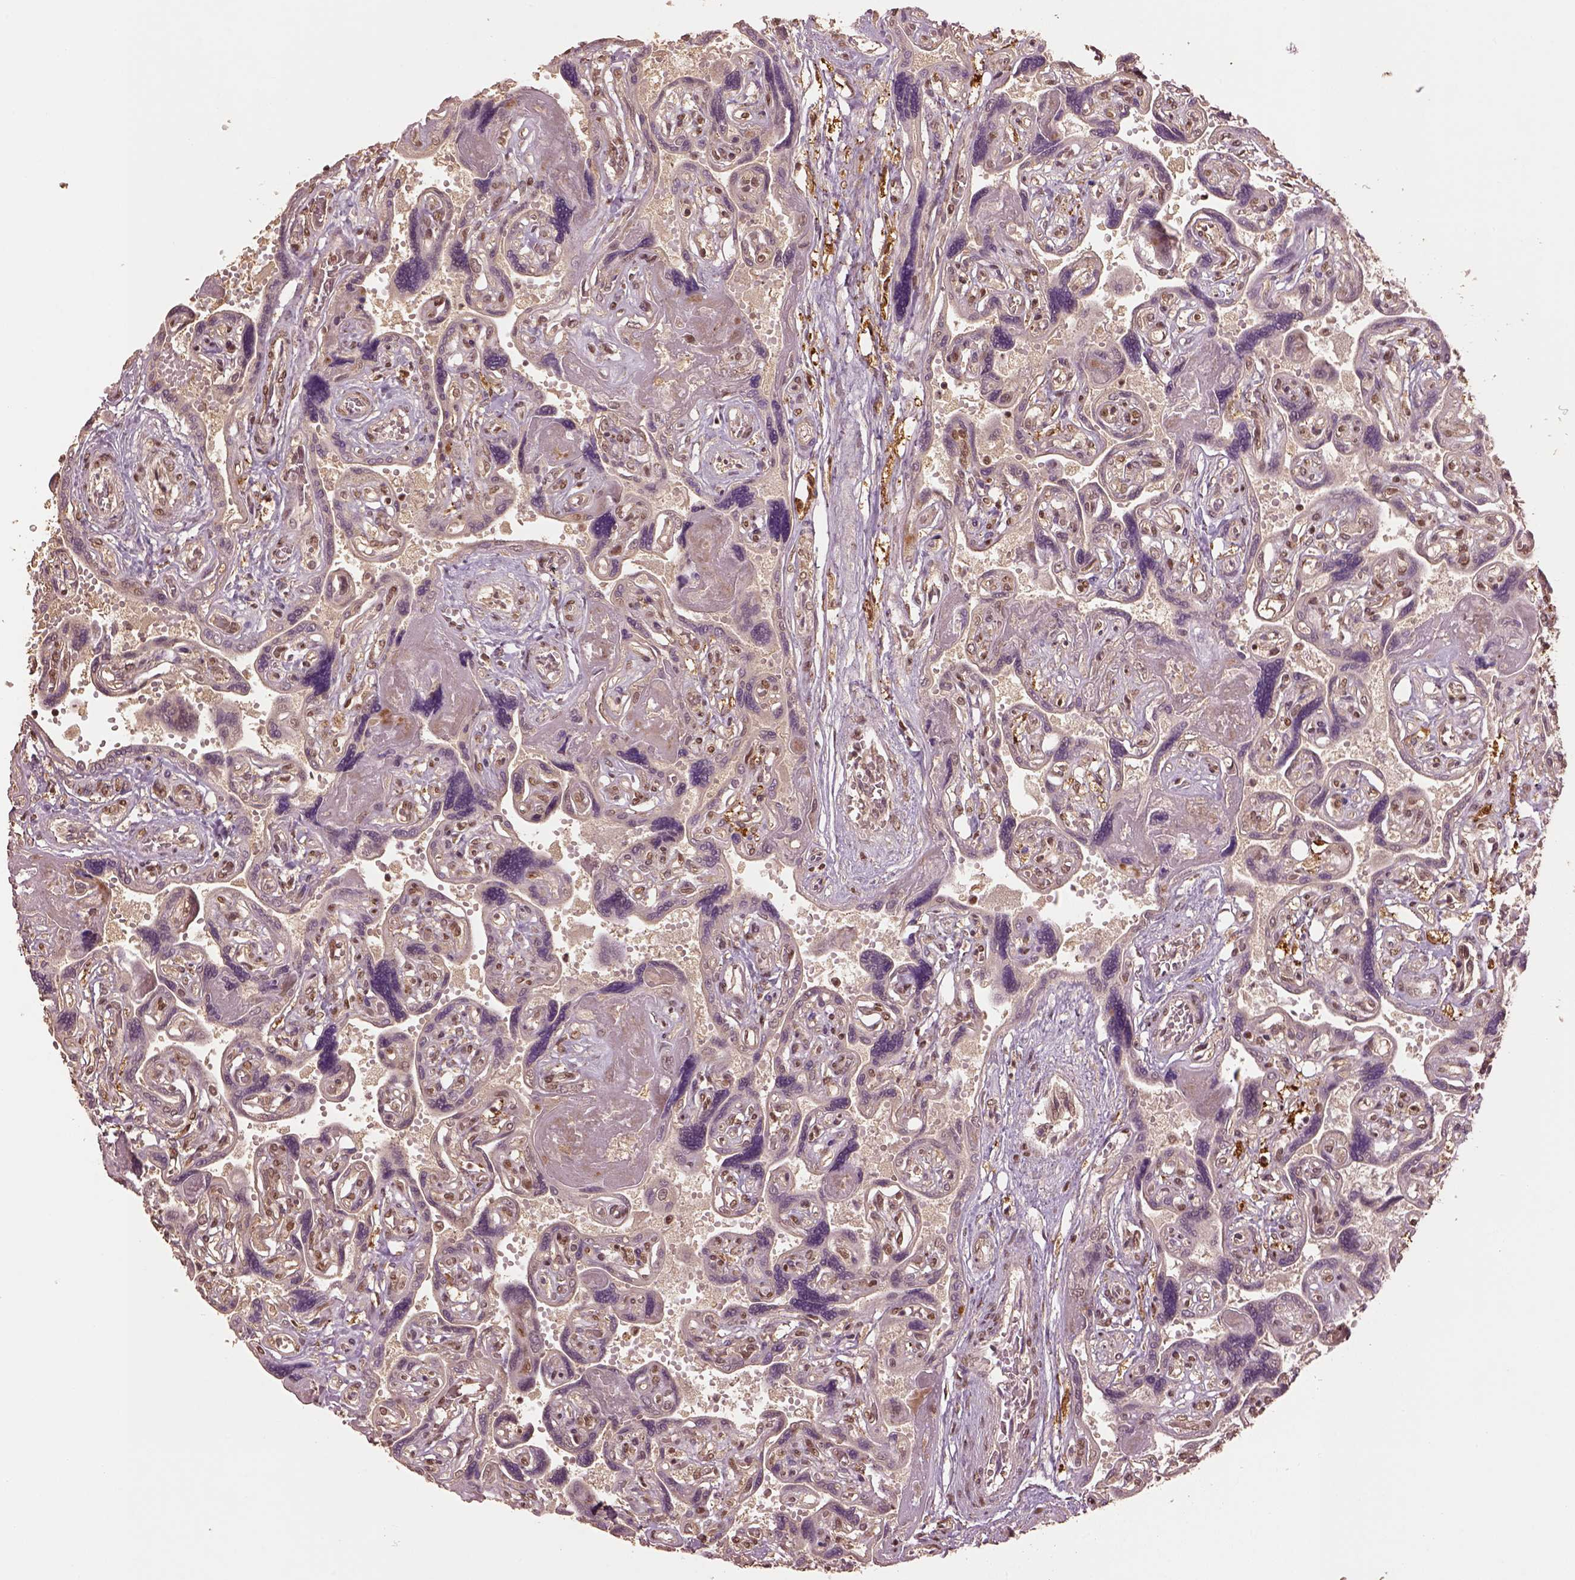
{"staining": {"intensity": "moderate", "quantity": ">75%", "location": "nuclear"}, "tissue": "placenta", "cell_type": "Decidual cells", "image_type": "normal", "snomed": [{"axis": "morphology", "description": "Normal tissue, NOS"}, {"axis": "topography", "description": "Placenta"}], "caption": "Moderate nuclear positivity is identified in approximately >75% of decidual cells in normal placenta.", "gene": "BRD9", "patient": {"sex": "female", "age": 32}}